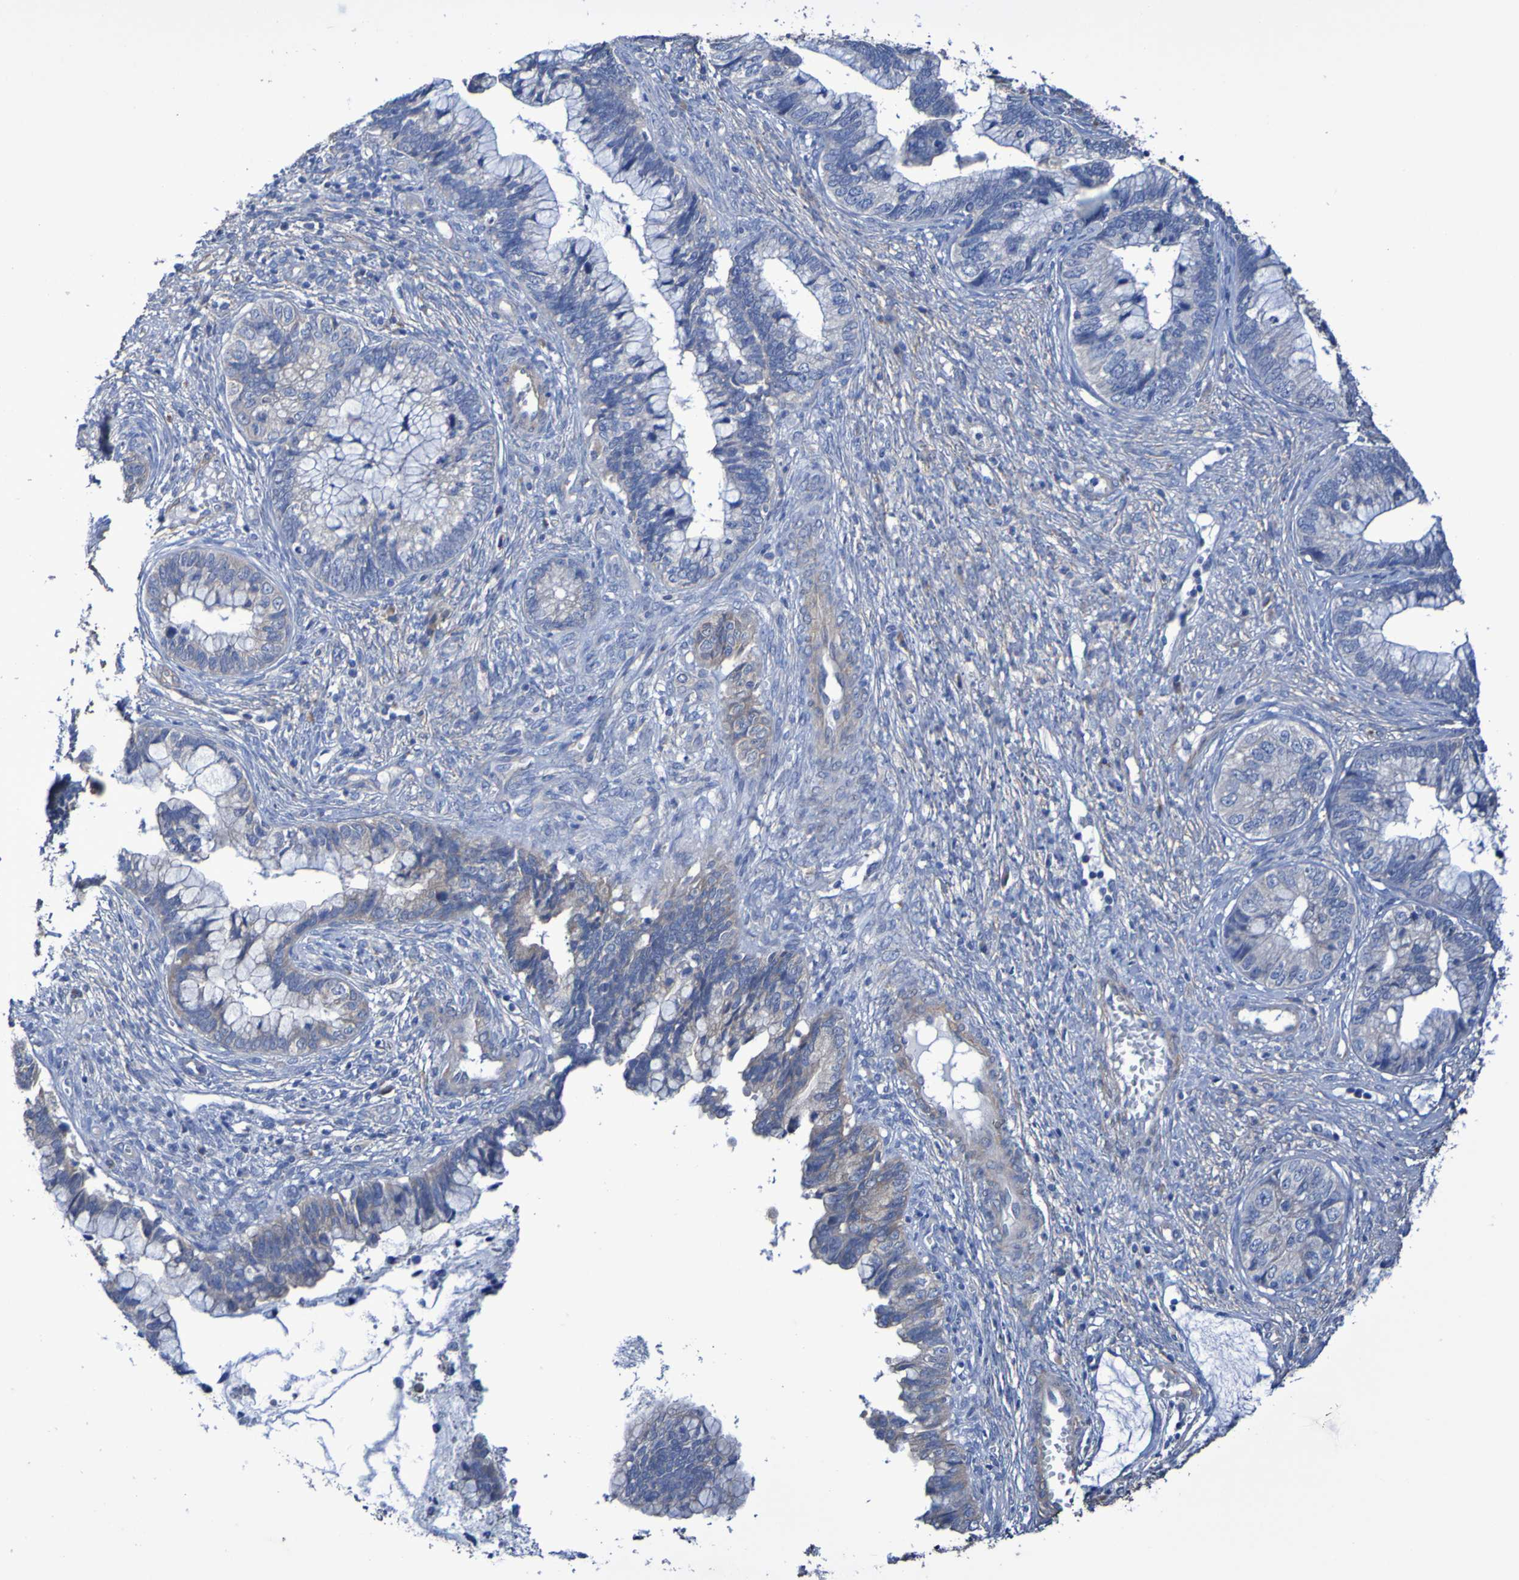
{"staining": {"intensity": "moderate", "quantity": "<25%", "location": "cytoplasmic/membranous"}, "tissue": "cervical cancer", "cell_type": "Tumor cells", "image_type": "cancer", "snomed": [{"axis": "morphology", "description": "Adenocarcinoma, NOS"}, {"axis": "topography", "description": "Cervix"}], "caption": "Immunohistochemistry (IHC) (DAB) staining of human cervical cancer displays moderate cytoplasmic/membranous protein positivity in approximately <25% of tumor cells.", "gene": "SRPRB", "patient": {"sex": "female", "age": 44}}